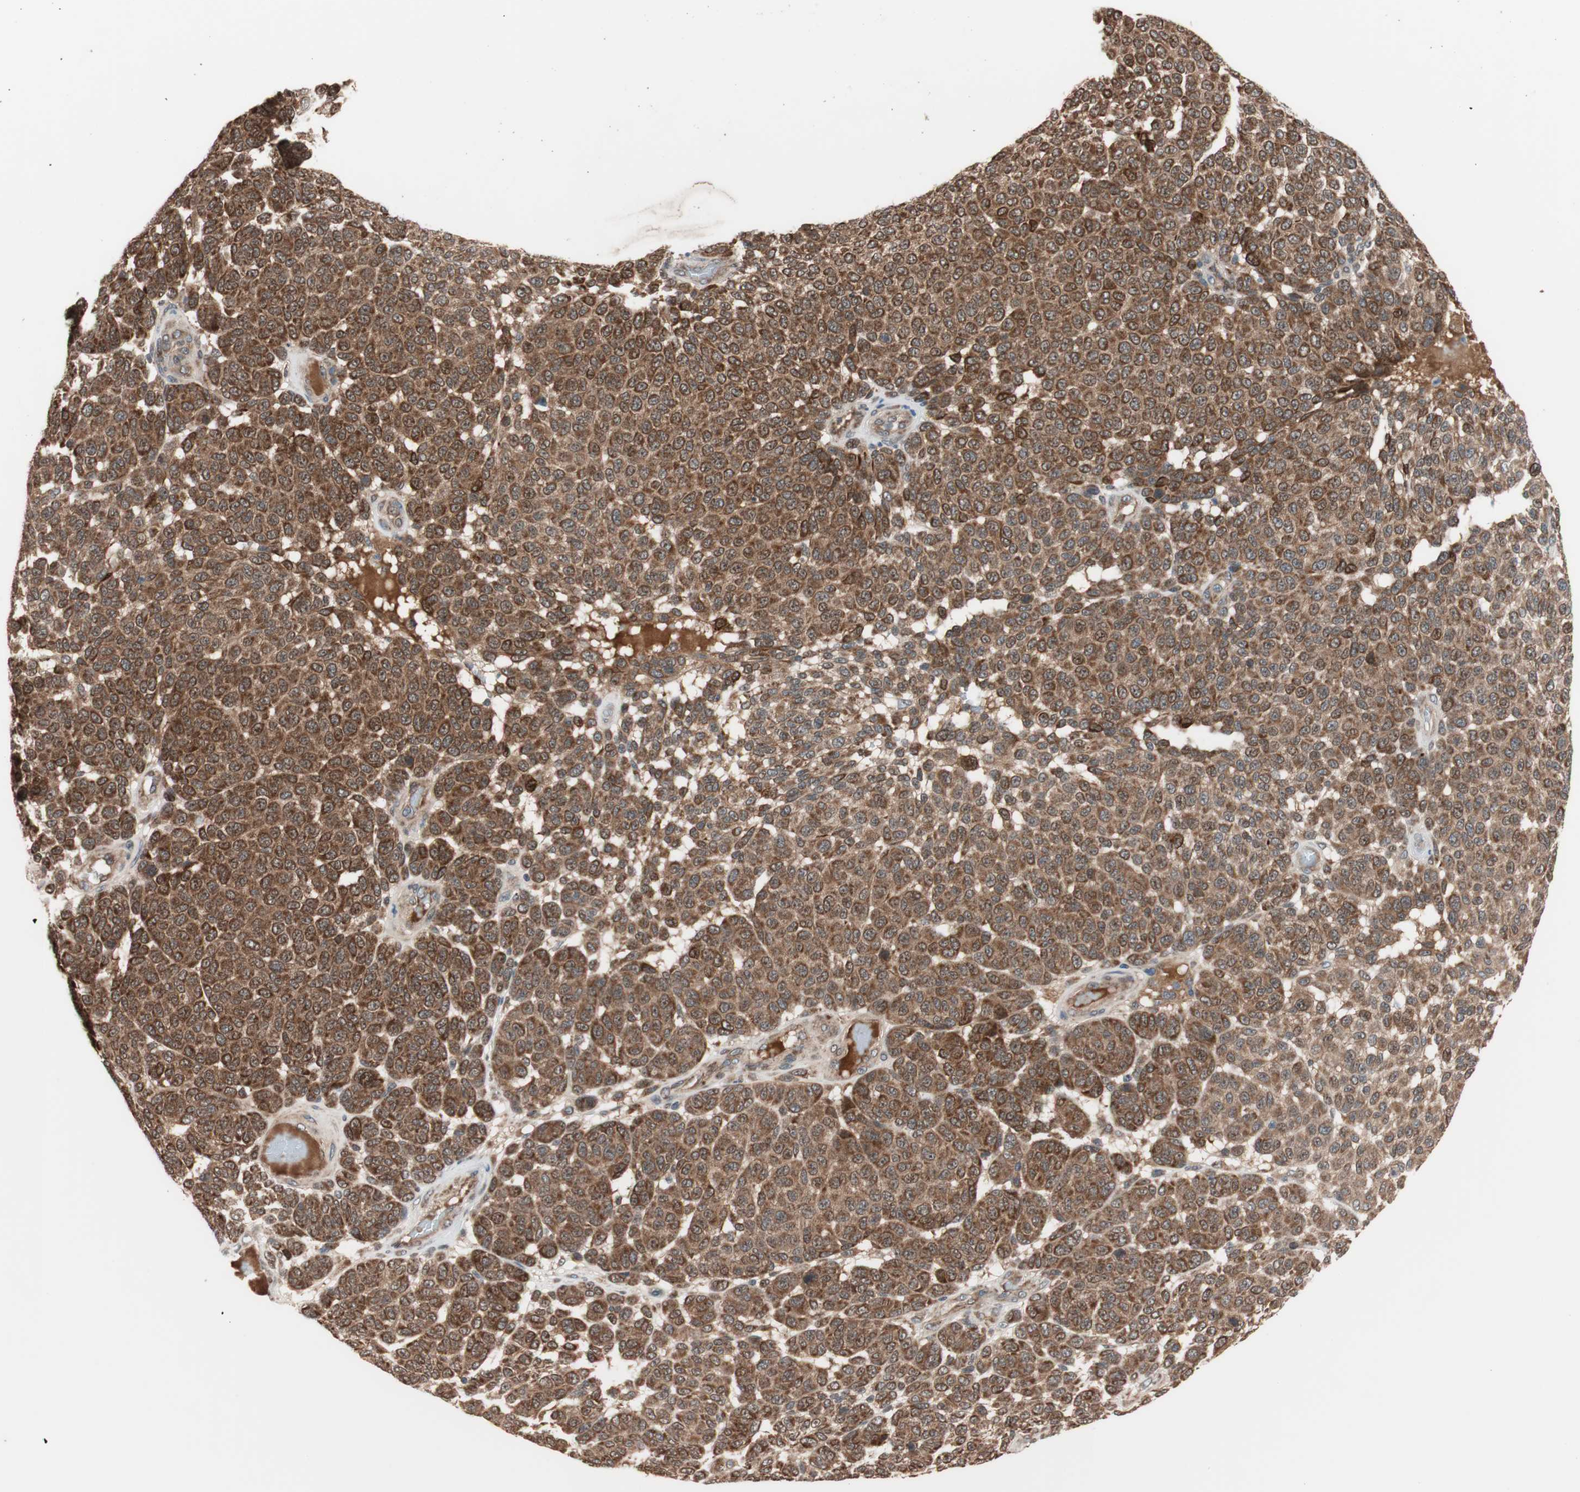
{"staining": {"intensity": "strong", "quantity": ">75%", "location": "cytoplasmic/membranous"}, "tissue": "melanoma", "cell_type": "Tumor cells", "image_type": "cancer", "snomed": [{"axis": "morphology", "description": "Malignant melanoma, NOS"}, {"axis": "topography", "description": "Skin"}], "caption": "Melanoma stained for a protein reveals strong cytoplasmic/membranous positivity in tumor cells.", "gene": "HMBS", "patient": {"sex": "male", "age": 59}}